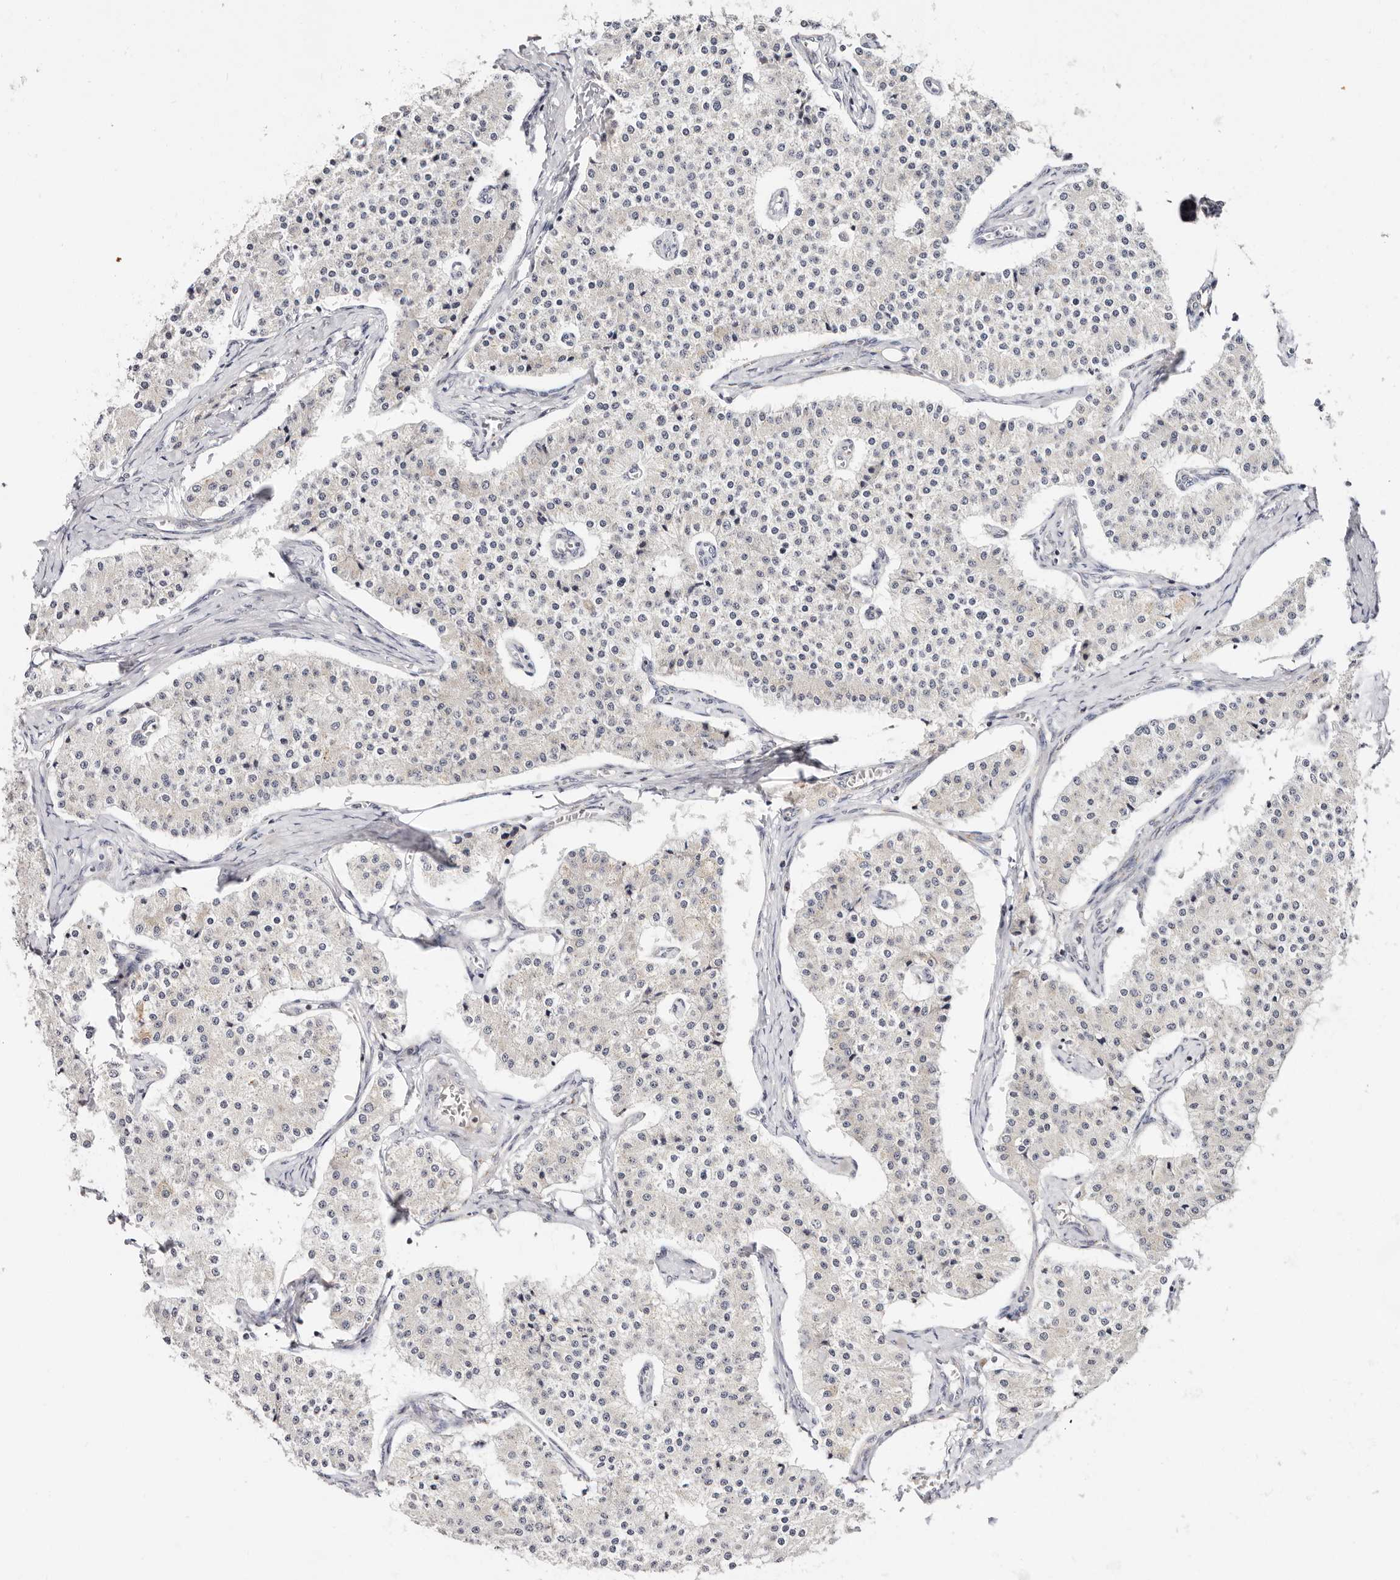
{"staining": {"intensity": "negative", "quantity": "none", "location": "none"}, "tissue": "carcinoid", "cell_type": "Tumor cells", "image_type": "cancer", "snomed": [{"axis": "morphology", "description": "Carcinoid, malignant, NOS"}, {"axis": "topography", "description": "Colon"}], "caption": "This is an immunohistochemistry (IHC) photomicrograph of carcinoid (malignant). There is no staining in tumor cells.", "gene": "VIPAS39", "patient": {"sex": "female", "age": 52}}